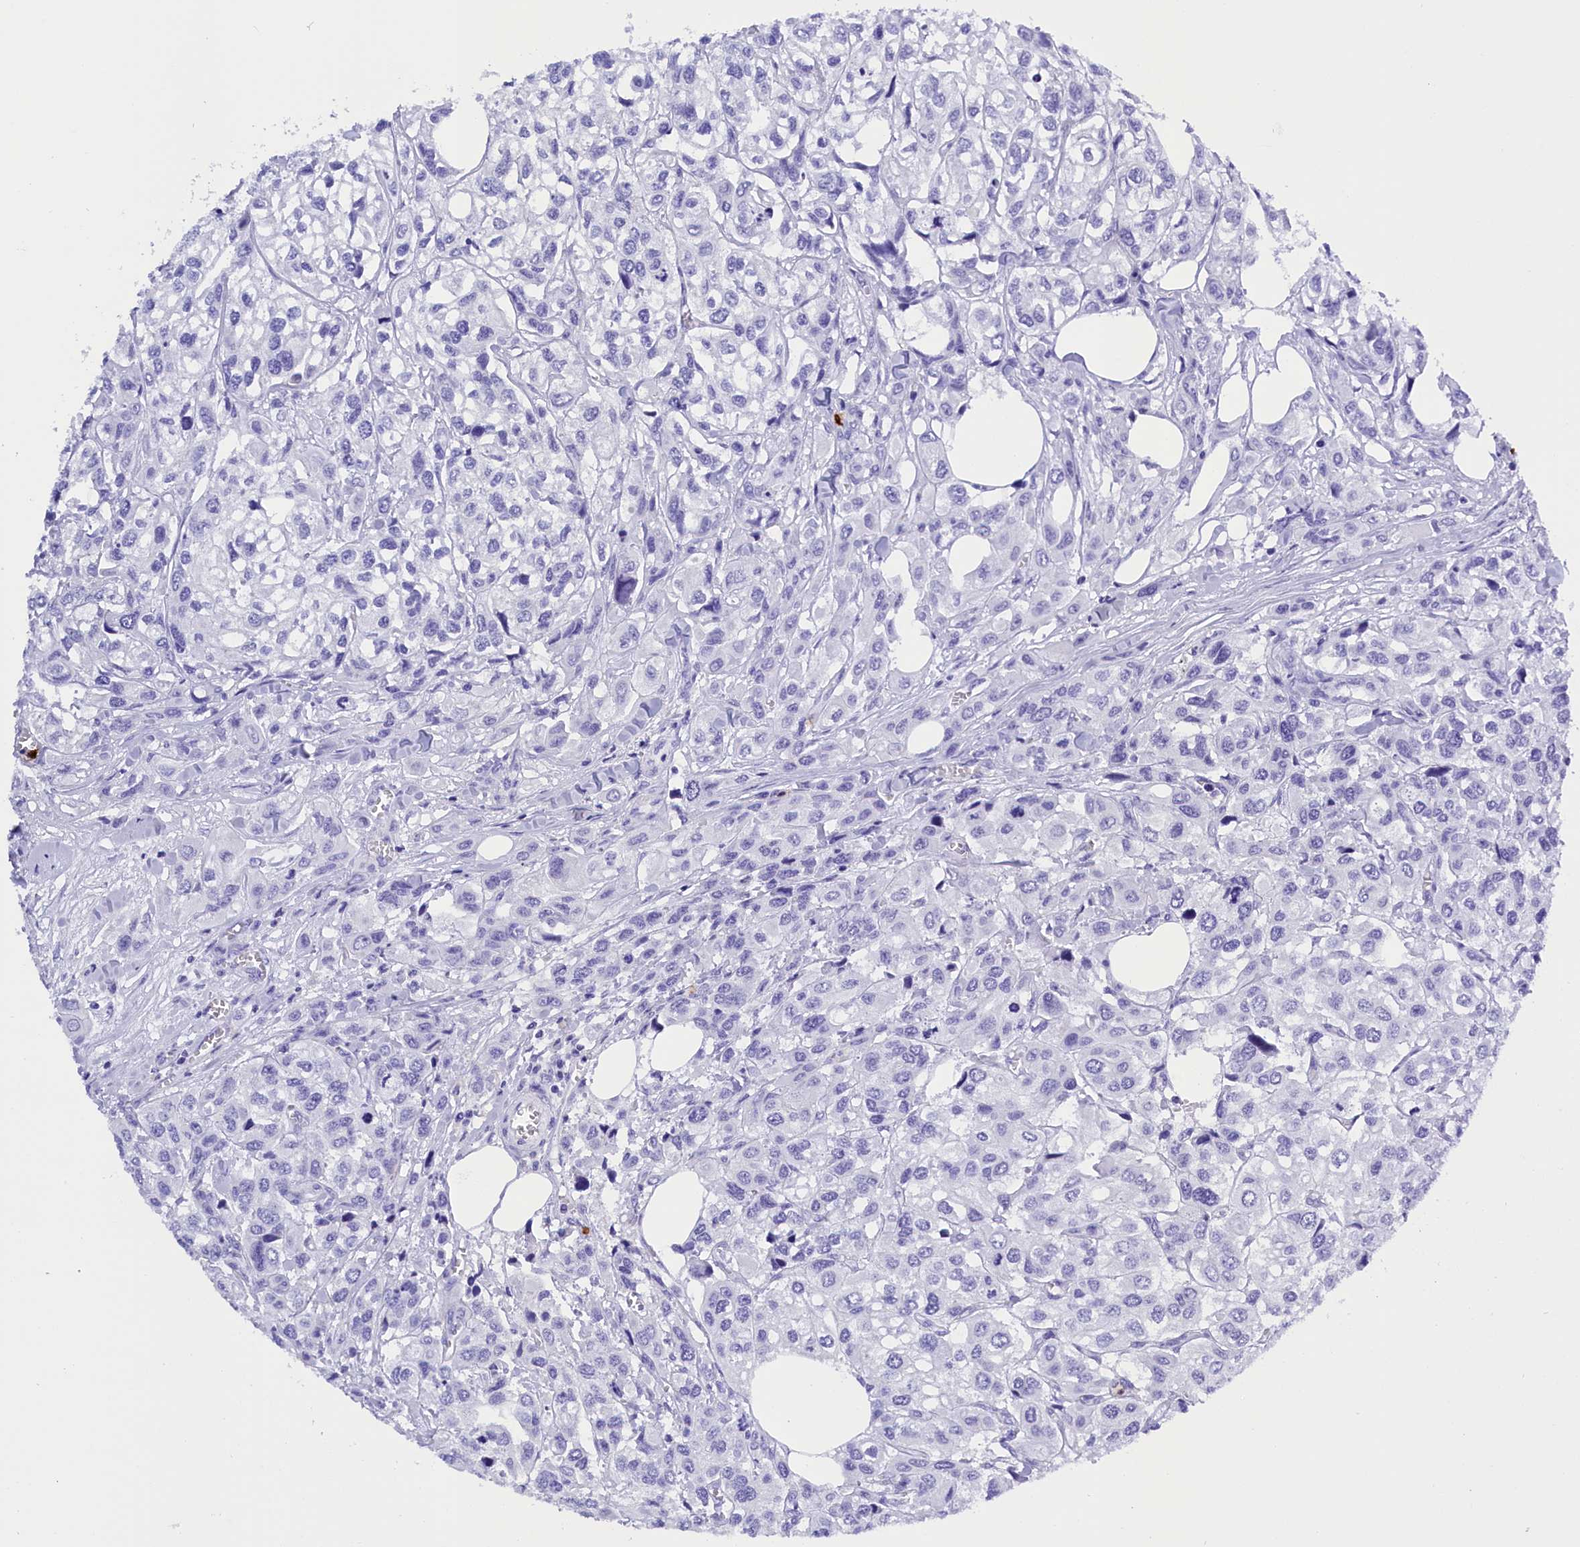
{"staining": {"intensity": "negative", "quantity": "none", "location": "none"}, "tissue": "urothelial cancer", "cell_type": "Tumor cells", "image_type": "cancer", "snomed": [{"axis": "morphology", "description": "Urothelial carcinoma, High grade"}, {"axis": "topography", "description": "Urinary bladder"}], "caption": "DAB (3,3'-diaminobenzidine) immunohistochemical staining of human high-grade urothelial carcinoma demonstrates no significant positivity in tumor cells.", "gene": "CLC", "patient": {"sex": "male", "age": 67}}